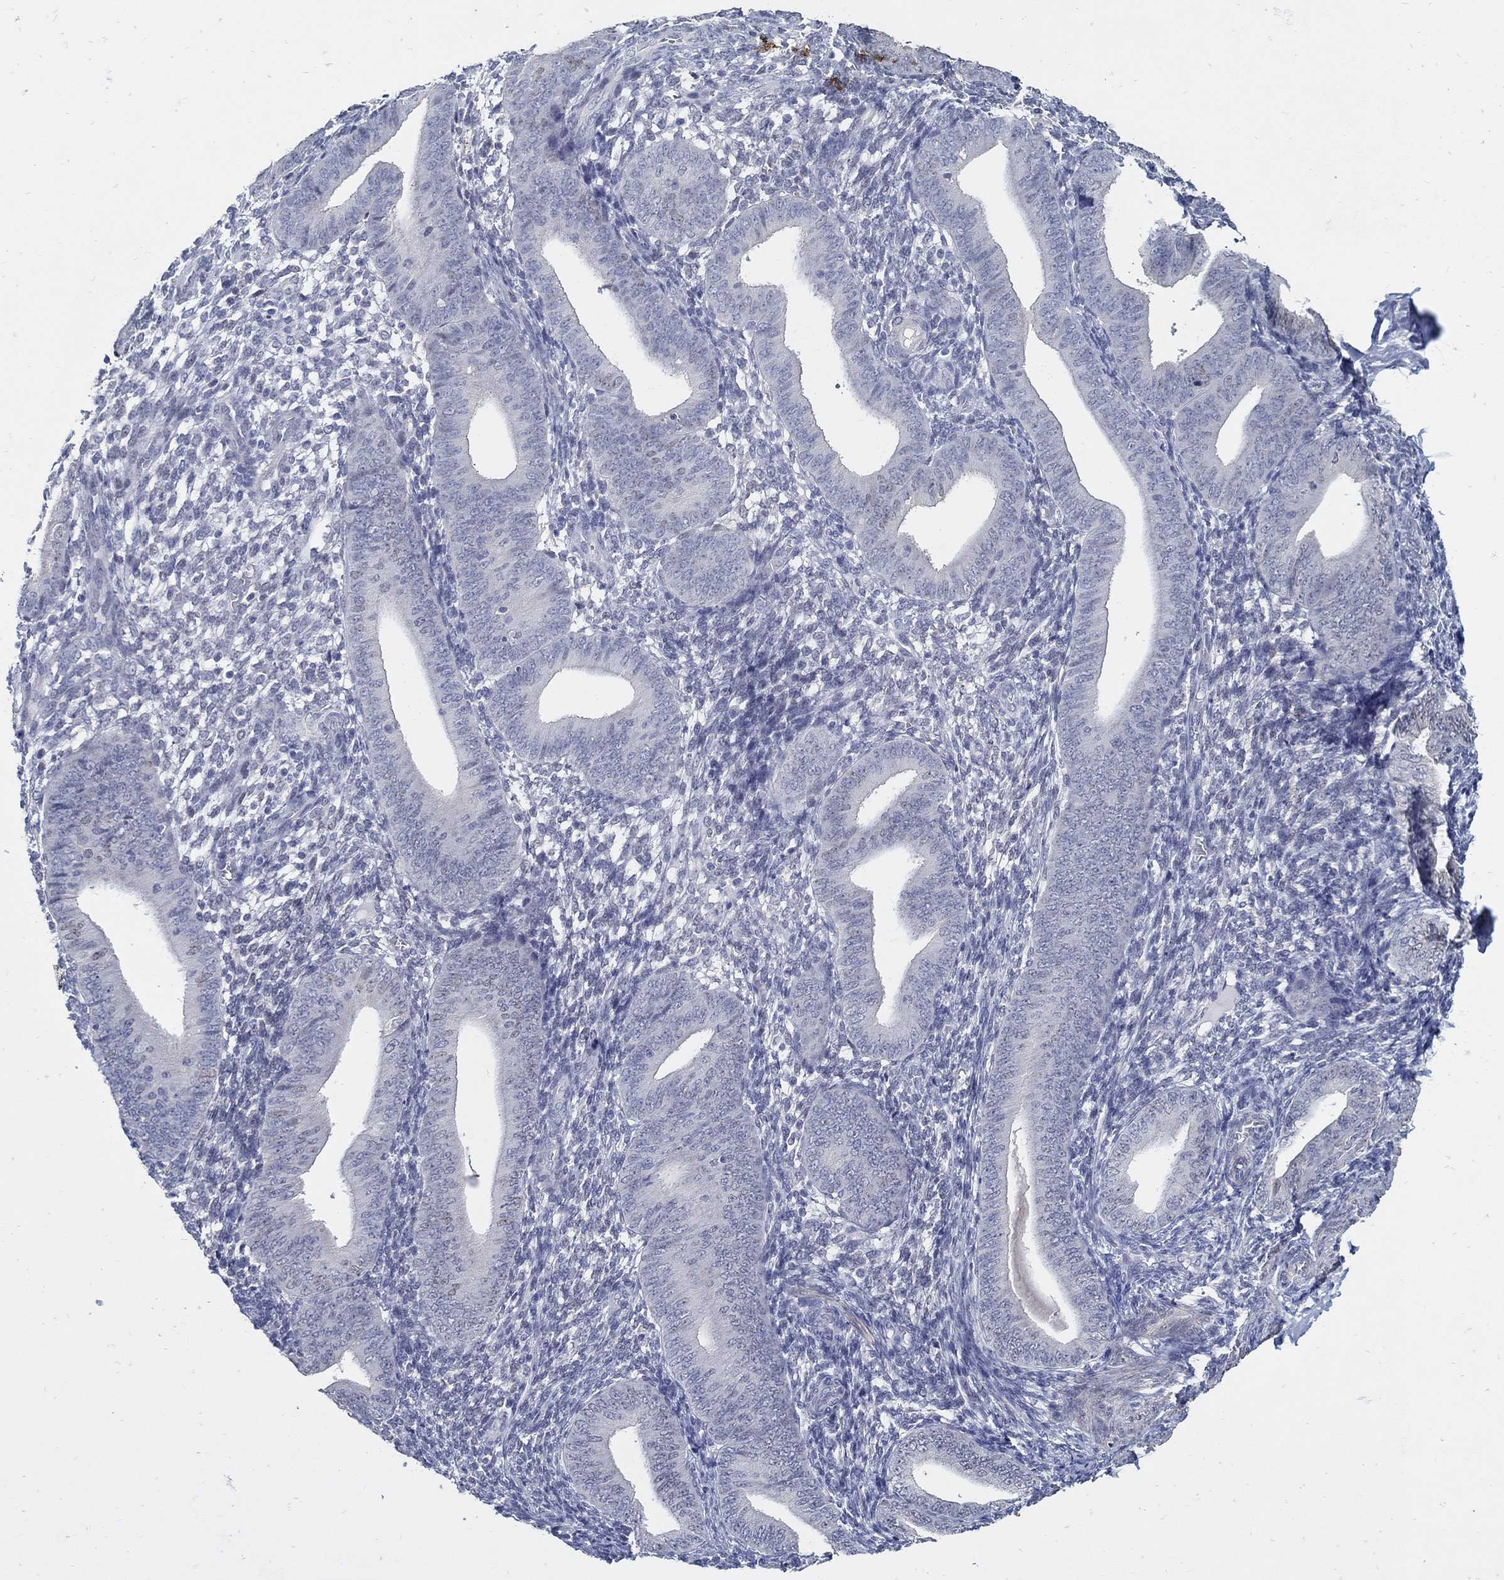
{"staining": {"intensity": "negative", "quantity": "none", "location": "none"}, "tissue": "endometrium", "cell_type": "Cells in endometrial stroma", "image_type": "normal", "snomed": [{"axis": "morphology", "description": "Normal tissue, NOS"}, {"axis": "topography", "description": "Endometrium"}], "caption": "Cells in endometrial stroma show no significant expression in unremarkable endometrium. Nuclei are stained in blue.", "gene": "USP29", "patient": {"sex": "female", "age": 39}}